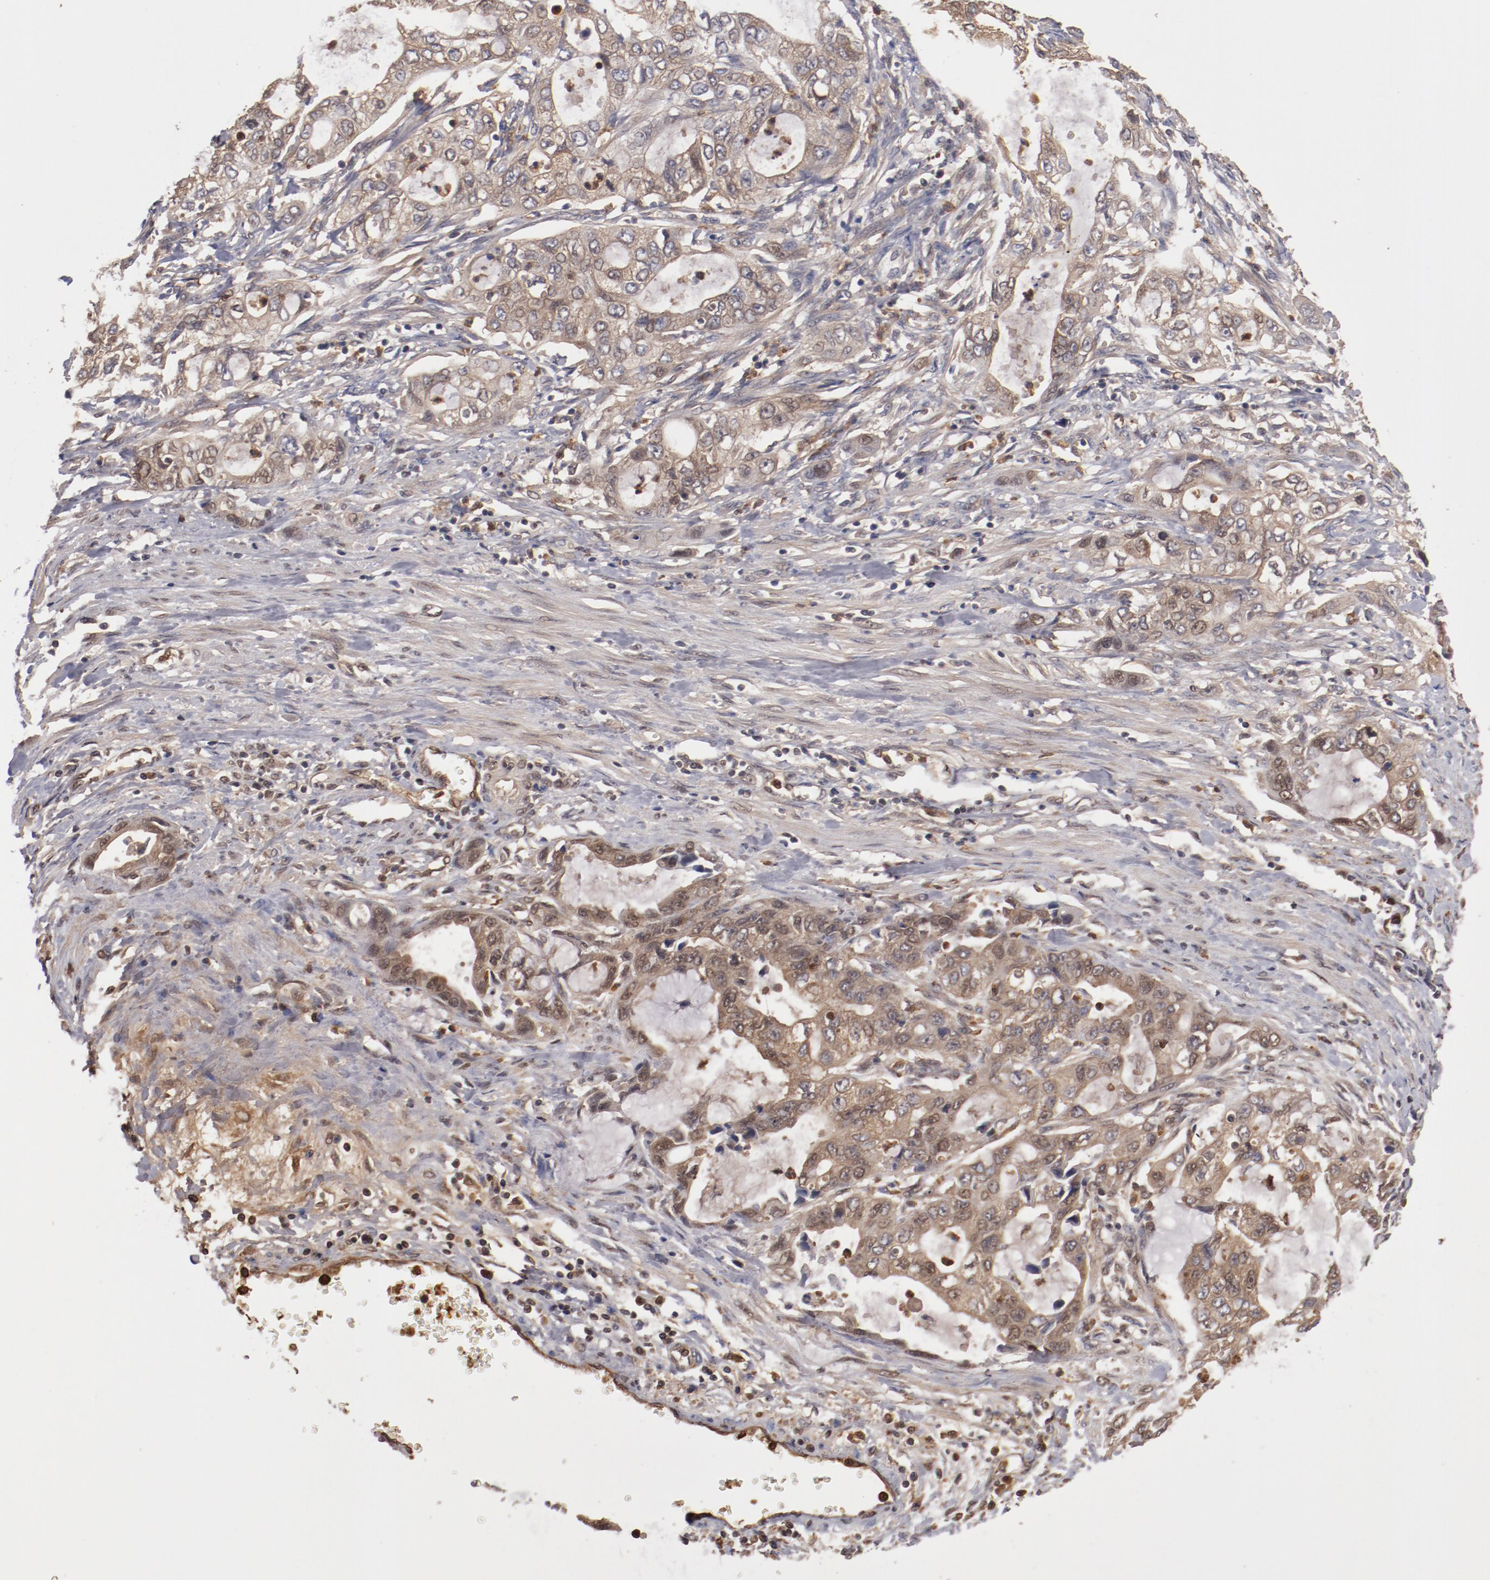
{"staining": {"intensity": "moderate", "quantity": ">75%", "location": "cytoplasmic/membranous"}, "tissue": "stomach cancer", "cell_type": "Tumor cells", "image_type": "cancer", "snomed": [{"axis": "morphology", "description": "Adenocarcinoma, NOS"}, {"axis": "topography", "description": "Stomach, upper"}], "caption": "A high-resolution histopathology image shows IHC staining of stomach adenocarcinoma, which exhibits moderate cytoplasmic/membranous positivity in approximately >75% of tumor cells.", "gene": "SERPINA7", "patient": {"sex": "female", "age": 52}}